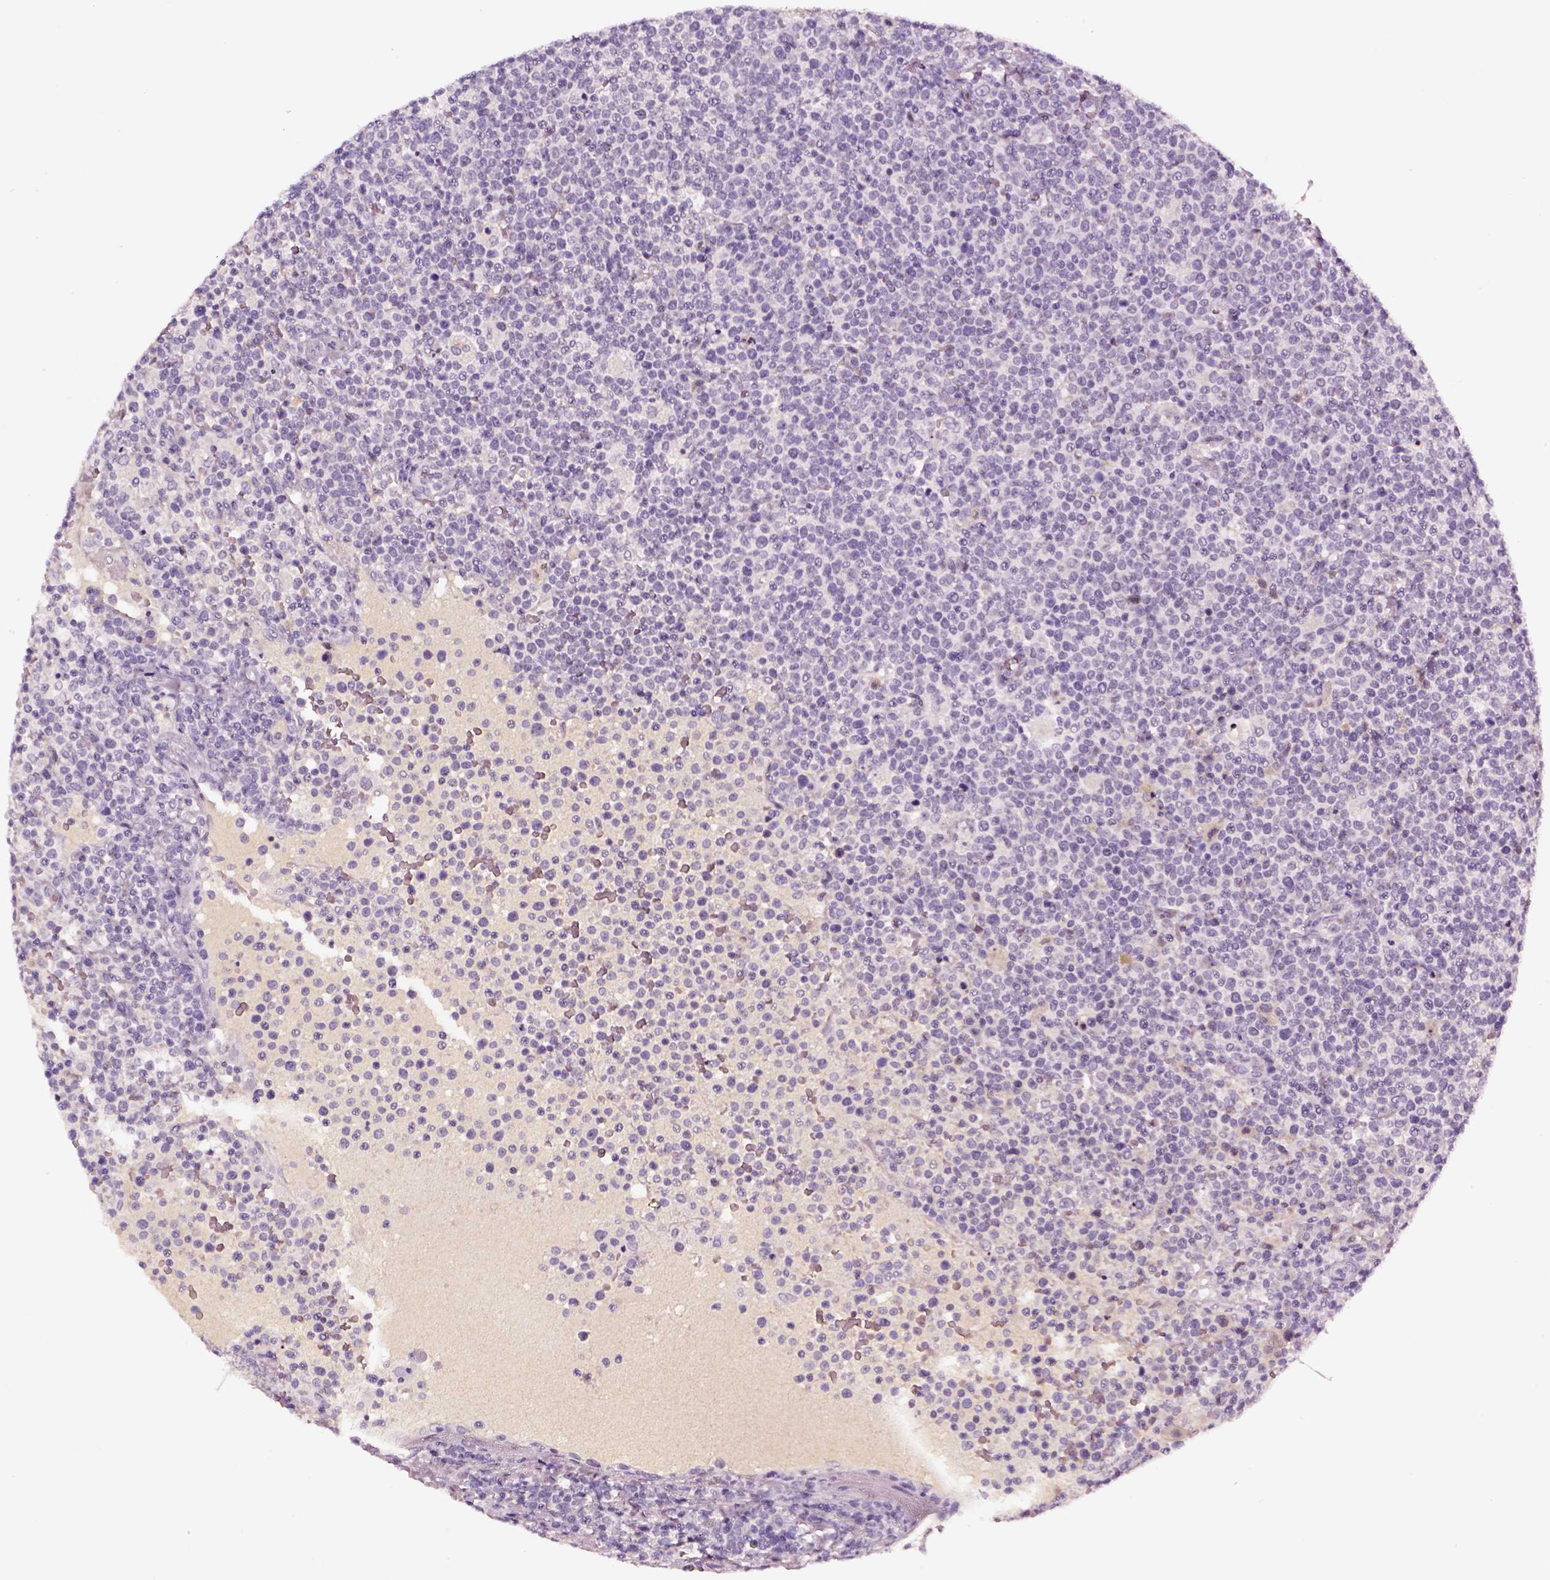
{"staining": {"intensity": "negative", "quantity": "none", "location": "none"}, "tissue": "lymphoma", "cell_type": "Tumor cells", "image_type": "cancer", "snomed": [{"axis": "morphology", "description": "Malignant lymphoma, non-Hodgkin's type, High grade"}, {"axis": "topography", "description": "Lymph node"}], "caption": "Tumor cells show no significant protein staining in malignant lymphoma, non-Hodgkin's type (high-grade).", "gene": "SMIM17", "patient": {"sex": "male", "age": 61}}